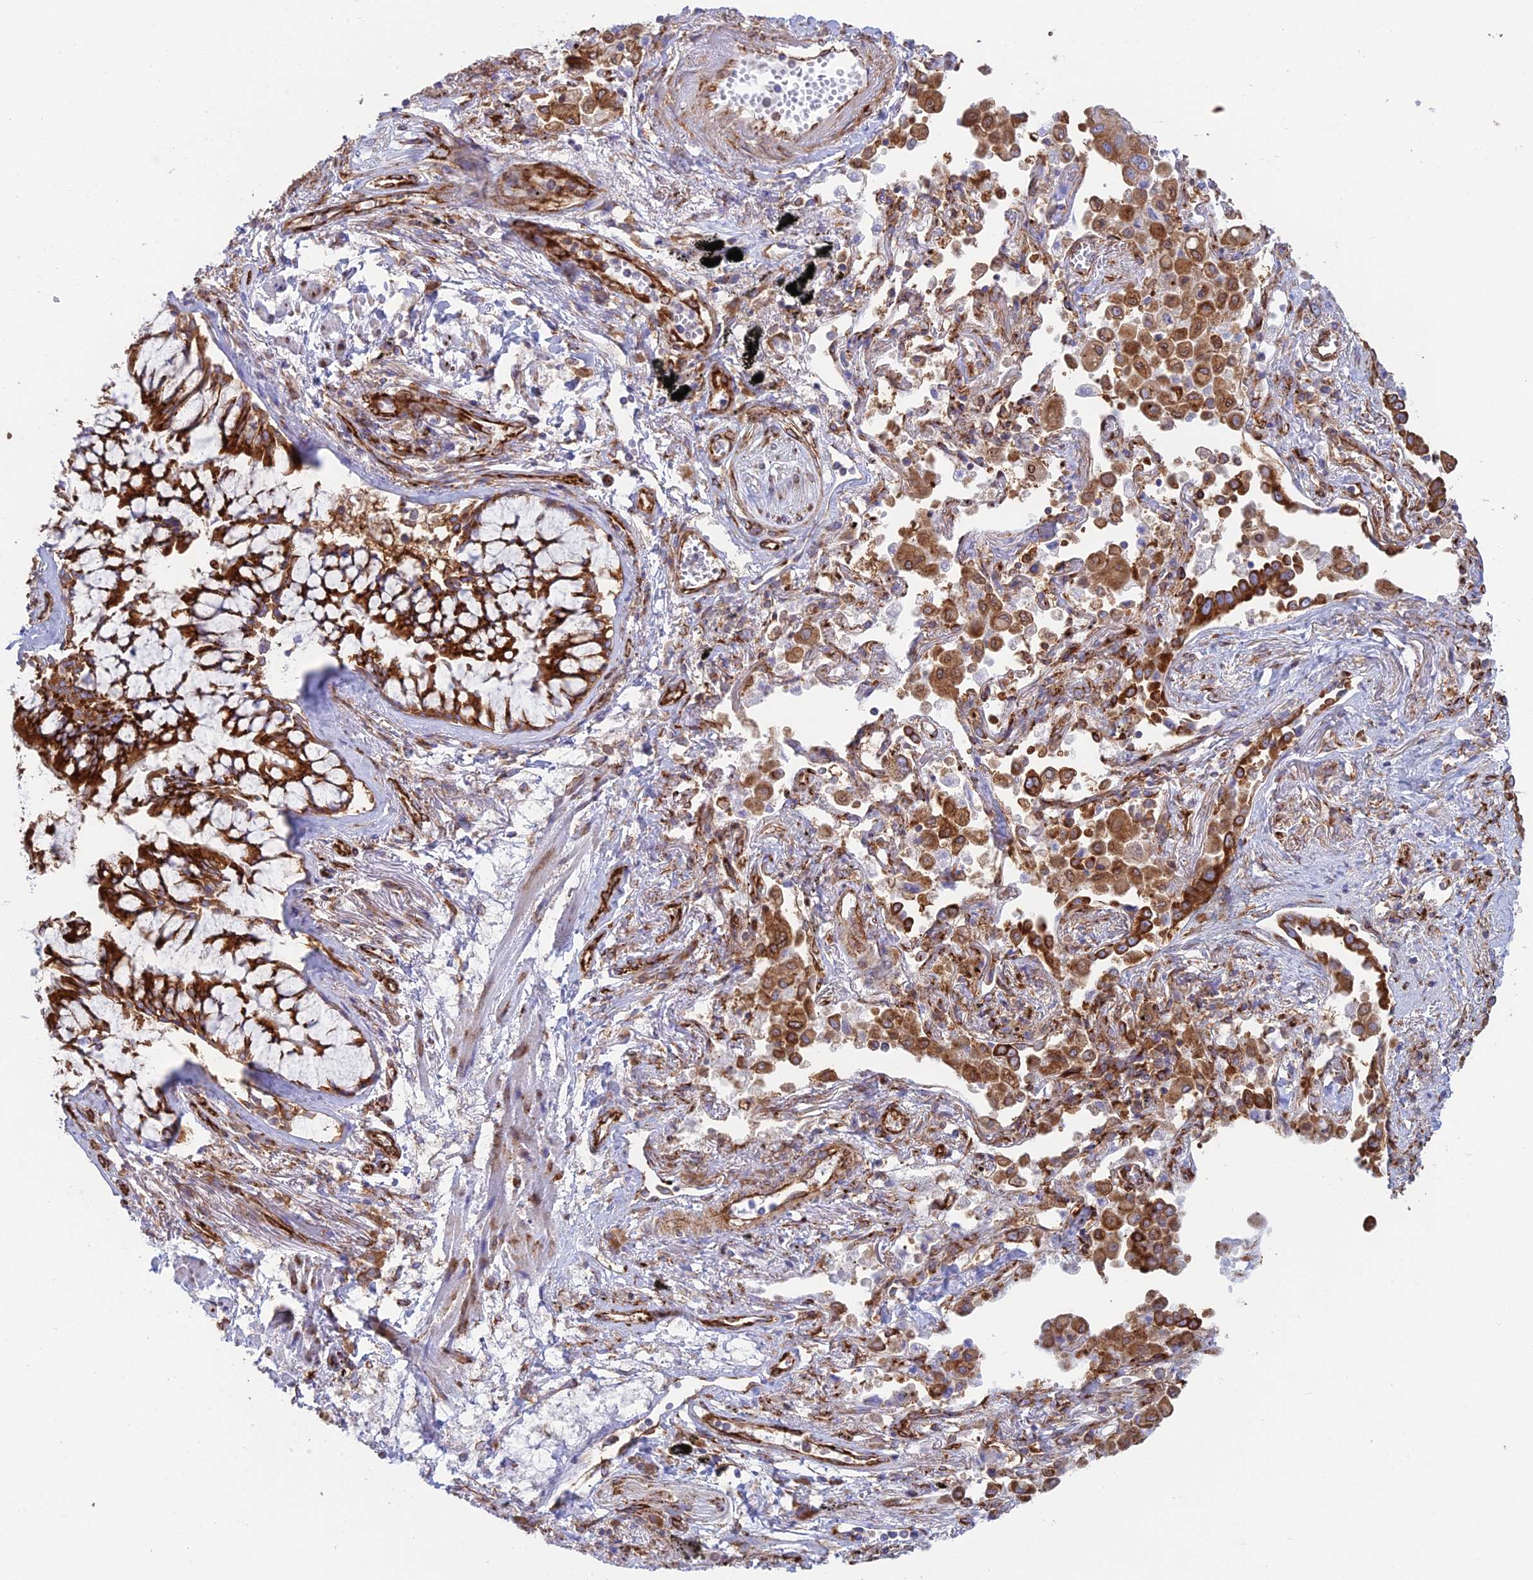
{"staining": {"intensity": "strong", "quantity": ">75%", "location": "cytoplasmic/membranous"}, "tissue": "lung cancer", "cell_type": "Tumor cells", "image_type": "cancer", "snomed": [{"axis": "morphology", "description": "Adenocarcinoma, NOS"}, {"axis": "topography", "description": "Lung"}], "caption": "The photomicrograph displays immunohistochemical staining of lung cancer (adenocarcinoma). There is strong cytoplasmic/membranous staining is identified in approximately >75% of tumor cells.", "gene": "CCDC69", "patient": {"sex": "male", "age": 67}}